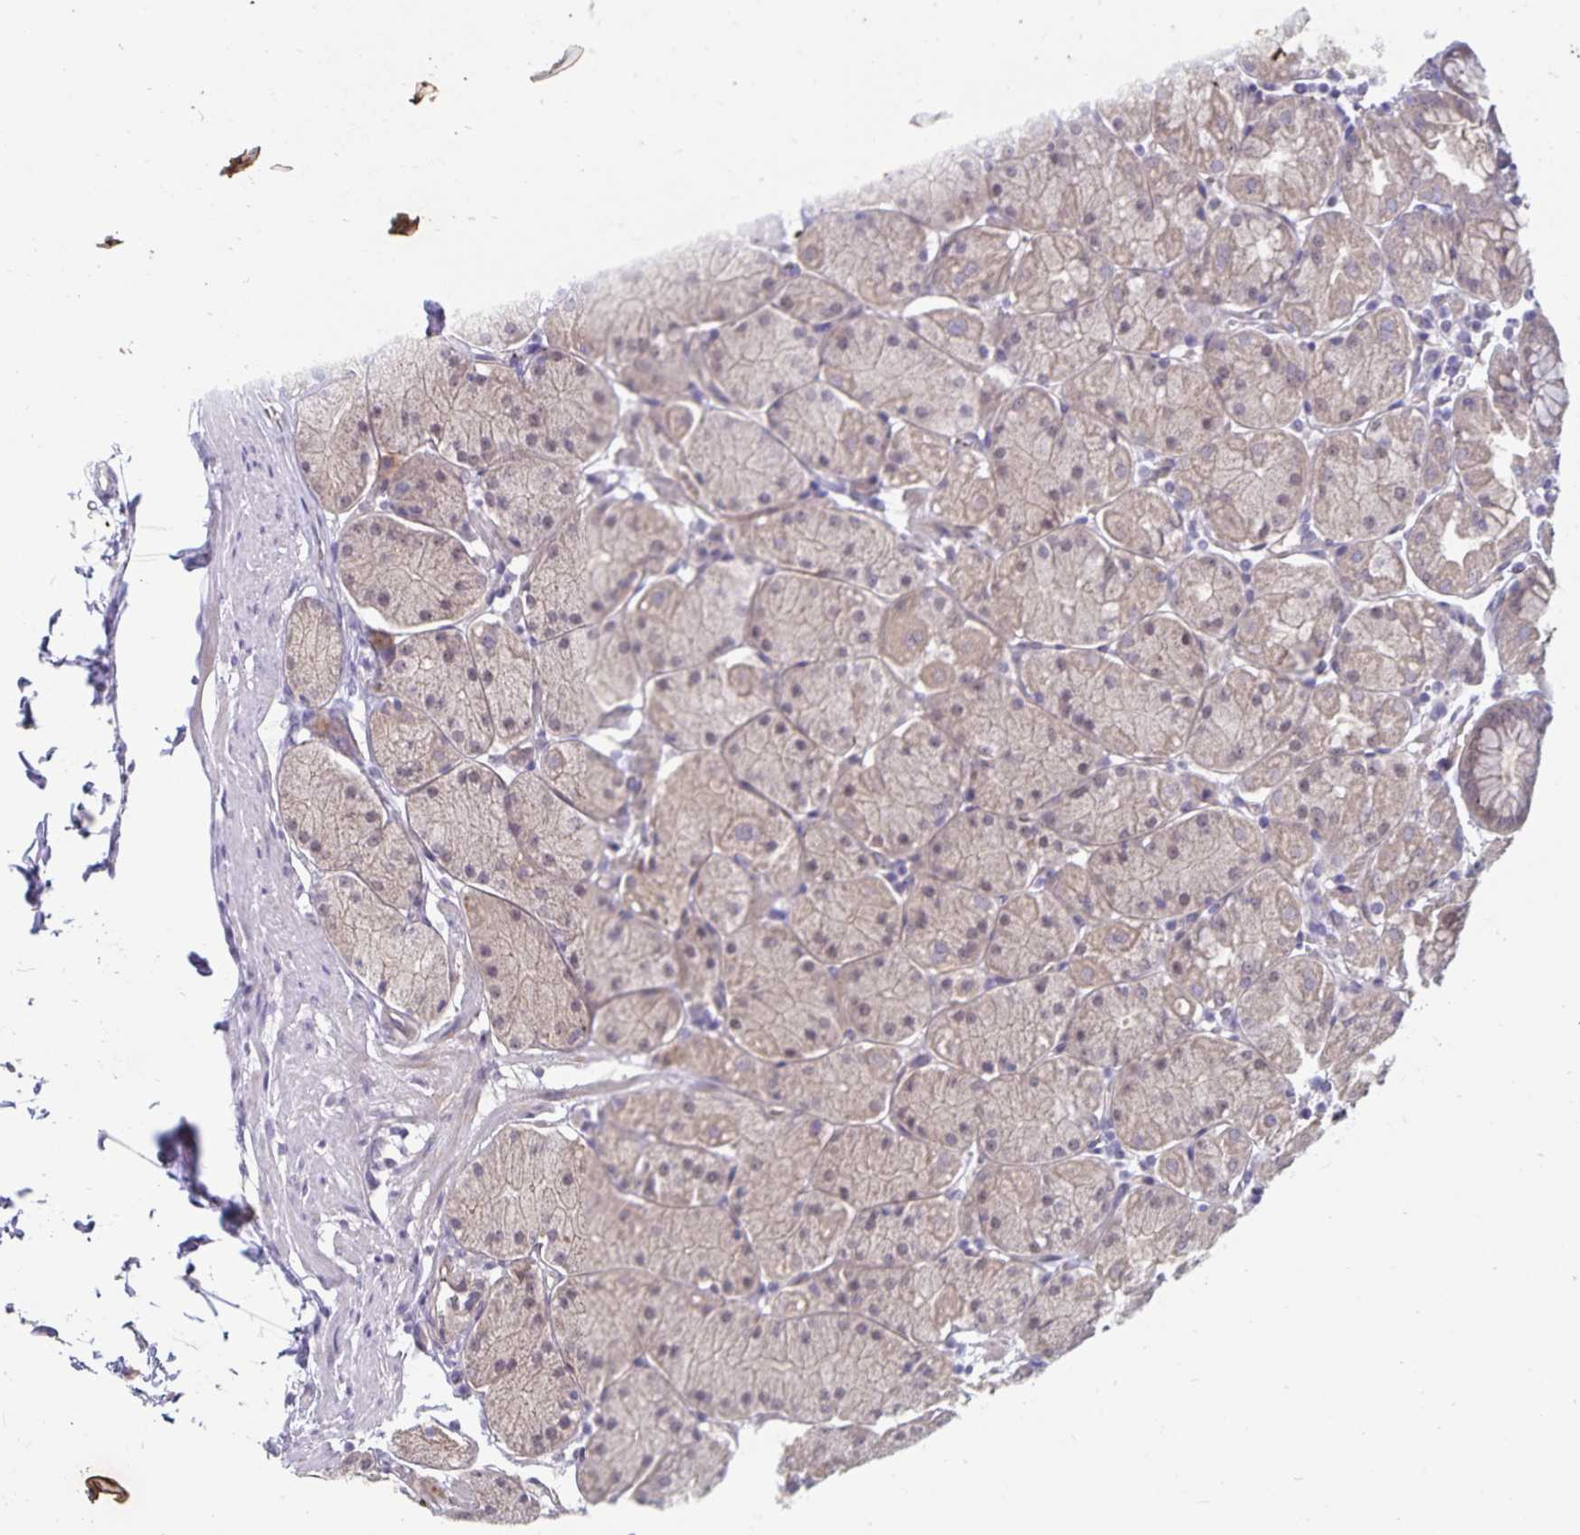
{"staining": {"intensity": "weak", "quantity": "<25%", "location": "cytoplasmic/membranous,nuclear"}, "tissue": "stomach", "cell_type": "Glandular cells", "image_type": "normal", "snomed": [{"axis": "morphology", "description": "Normal tissue, NOS"}, {"axis": "topography", "description": "Stomach, upper"}, {"axis": "topography", "description": "Stomach"}], "caption": "Immunohistochemistry (IHC) of benign human stomach exhibits no staining in glandular cells.", "gene": "CDKN2B", "patient": {"sex": "male", "age": 76}}